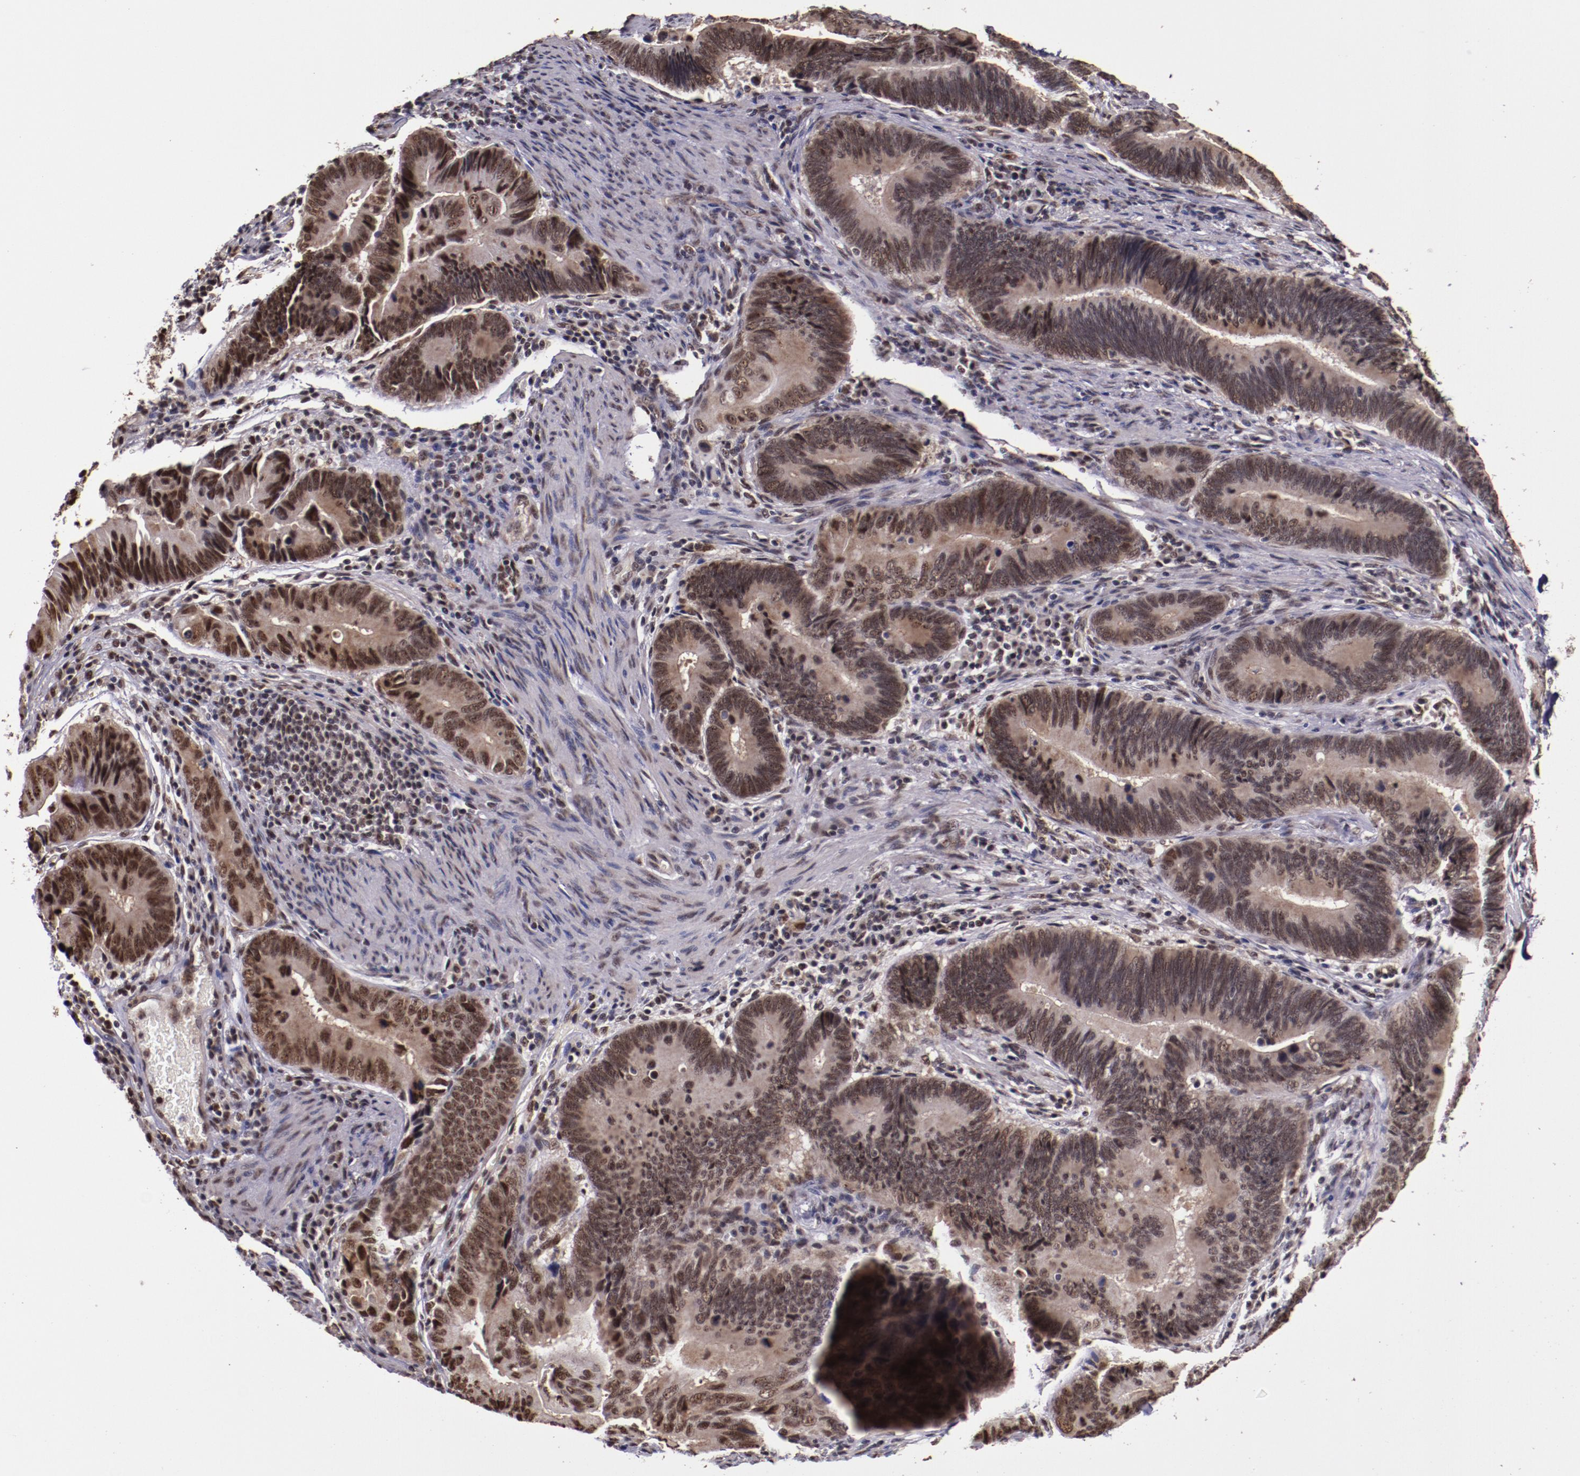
{"staining": {"intensity": "moderate", "quantity": ">75%", "location": "cytoplasmic/membranous,nuclear"}, "tissue": "pancreatic cancer", "cell_type": "Tumor cells", "image_type": "cancer", "snomed": [{"axis": "morphology", "description": "Adenocarcinoma, NOS"}, {"axis": "topography", "description": "Pancreas"}], "caption": "High-power microscopy captured an immunohistochemistry (IHC) histopathology image of pancreatic adenocarcinoma, revealing moderate cytoplasmic/membranous and nuclear expression in about >75% of tumor cells. (DAB = brown stain, brightfield microscopy at high magnification).", "gene": "CECR2", "patient": {"sex": "female", "age": 70}}